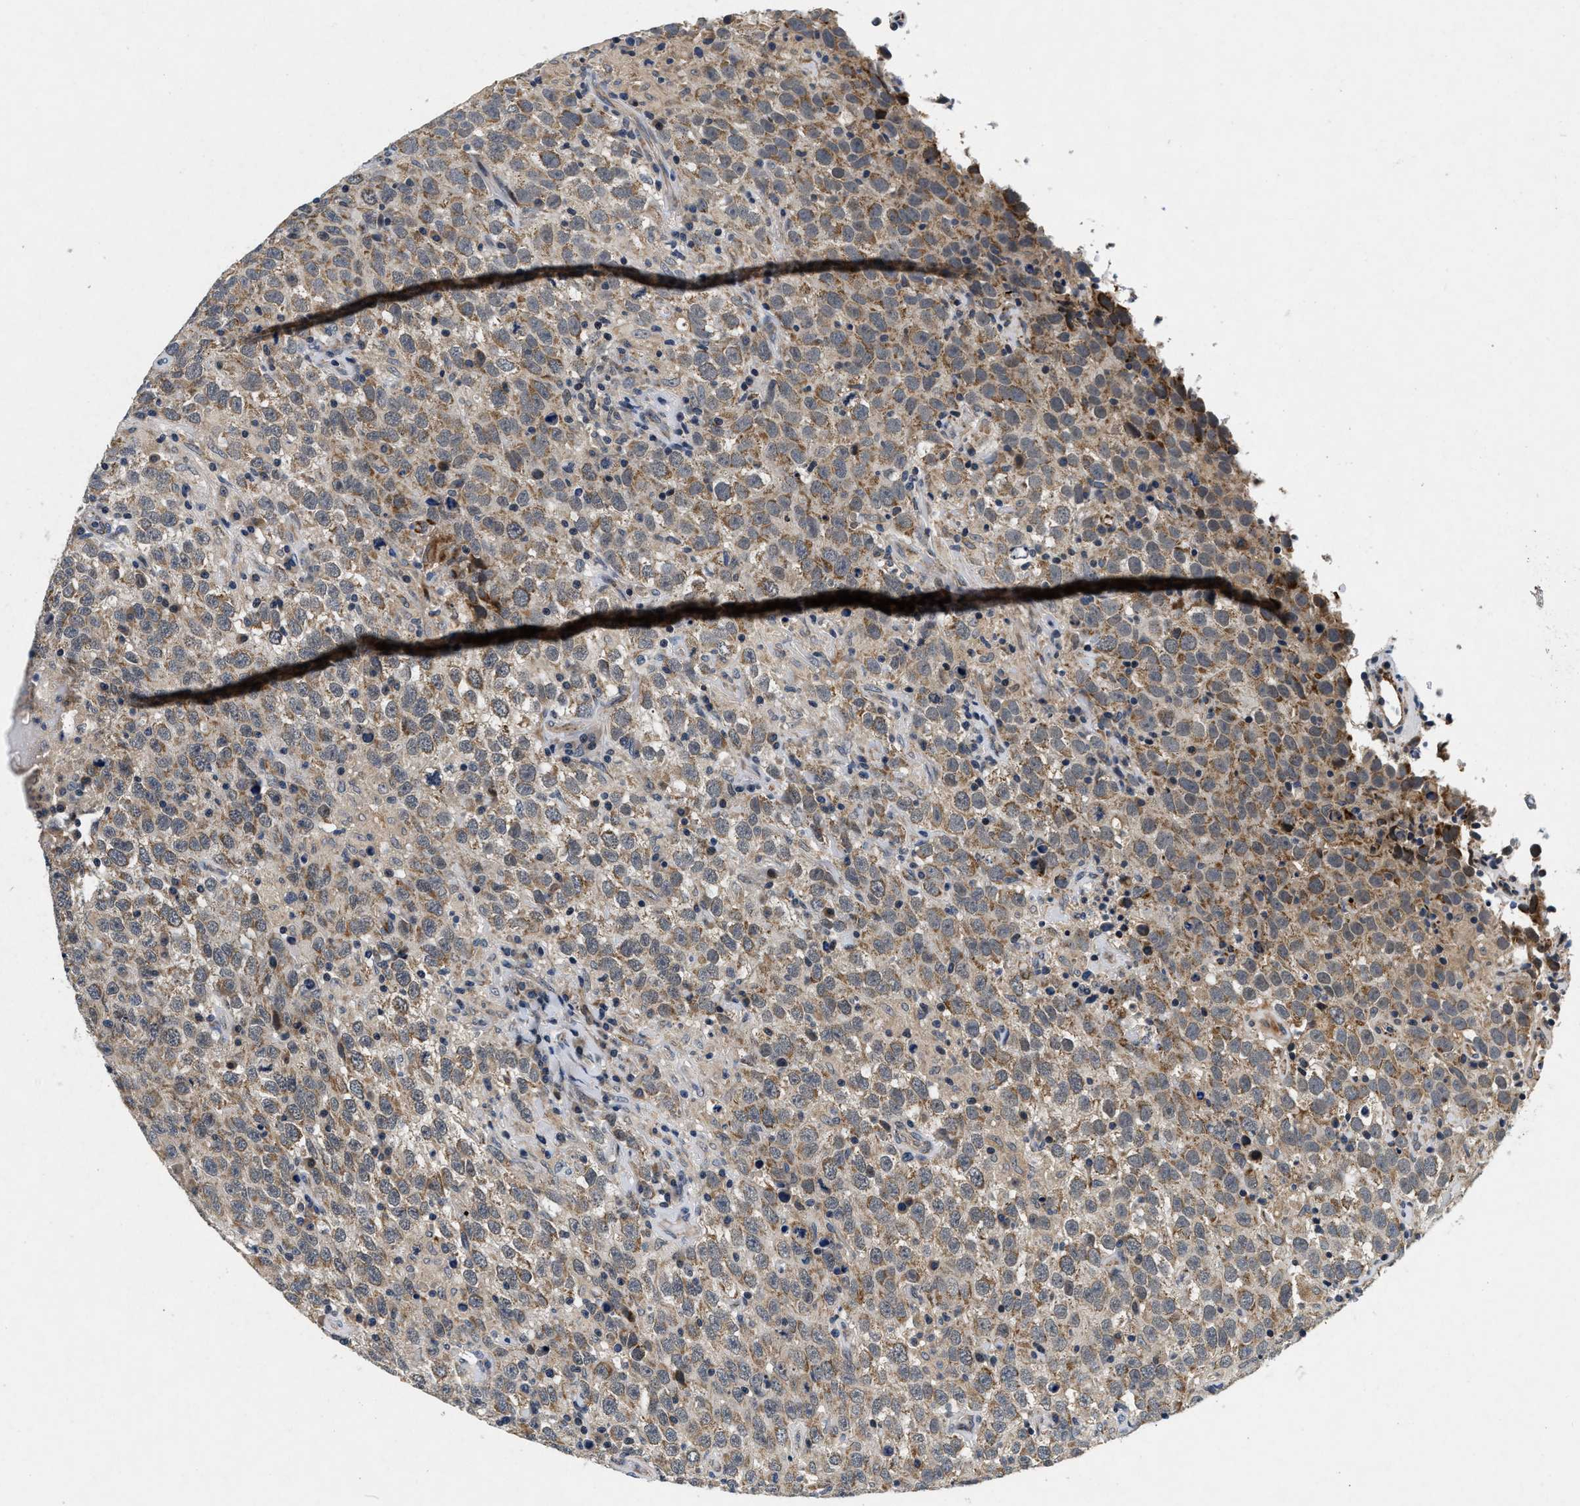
{"staining": {"intensity": "moderate", "quantity": "25%-75%", "location": "cytoplasmic/membranous"}, "tissue": "testis cancer", "cell_type": "Tumor cells", "image_type": "cancer", "snomed": [{"axis": "morphology", "description": "Seminoma, NOS"}, {"axis": "topography", "description": "Testis"}], "caption": "The micrograph shows a brown stain indicating the presence of a protein in the cytoplasmic/membranous of tumor cells in testis seminoma. (brown staining indicates protein expression, while blue staining denotes nuclei).", "gene": "PDP1", "patient": {"sex": "male", "age": 41}}